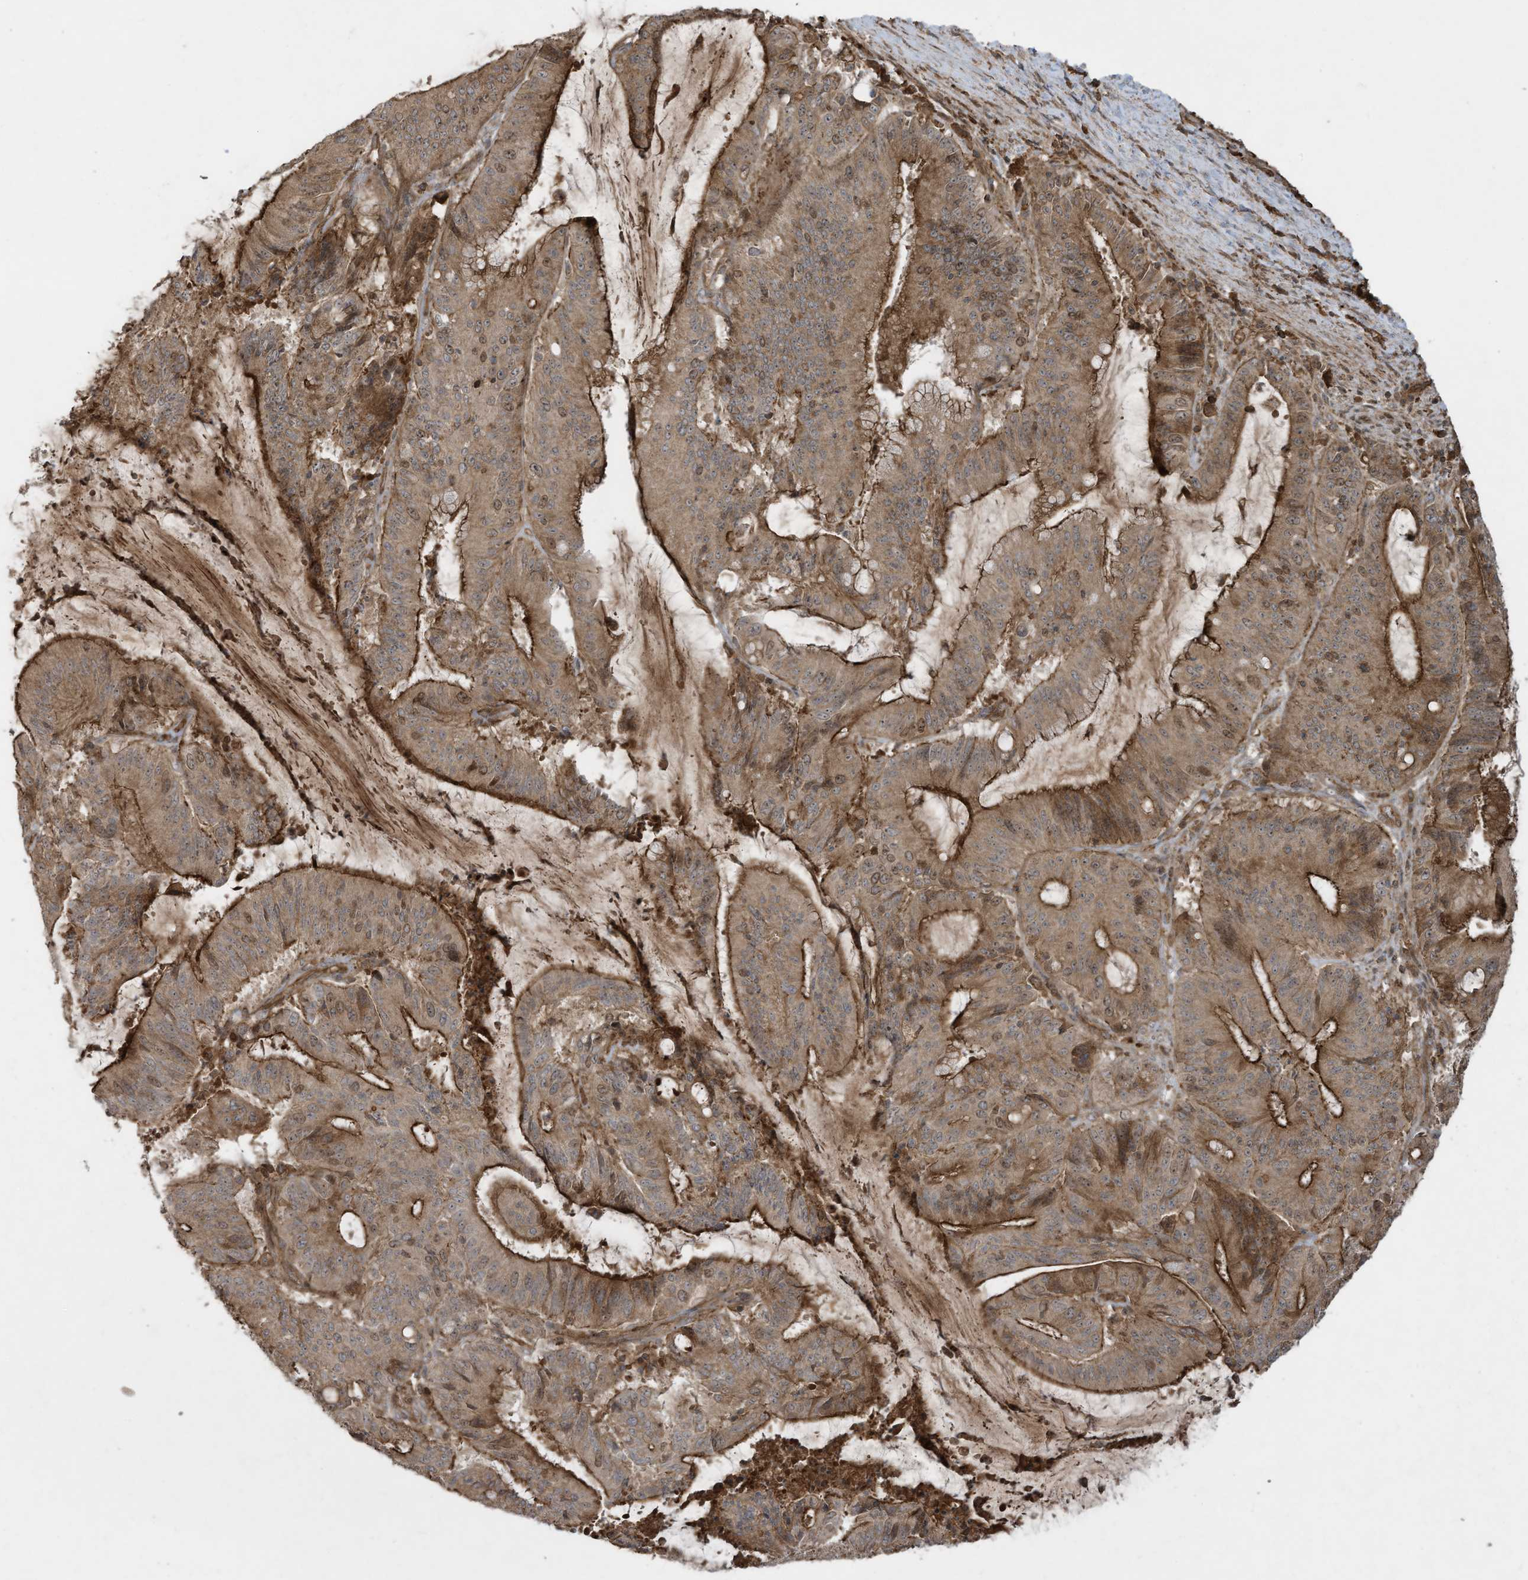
{"staining": {"intensity": "moderate", "quantity": ">75%", "location": "cytoplasmic/membranous,nuclear"}, "tissue": "liver cancer", "cell_type": "Tumor cells", "image_type": "cancer", "snomed": [{"axis": "morphology", "description": "Normal tissue, NOS"}, {"axis": "morphology", "description": "Cholangiocarcinoma"}, {"axis": "topography", "description": "Liver"}, {"axis": "topography", "description": "Peripheral nerve tissue"}], "caption": "Human liver cancer (cholangiocarcinoma) stained with a protein marker demonstrates moderate staining in tumor cells.", "gene": "DDIT4", "patient": {"sex": "female", "age": 73}}